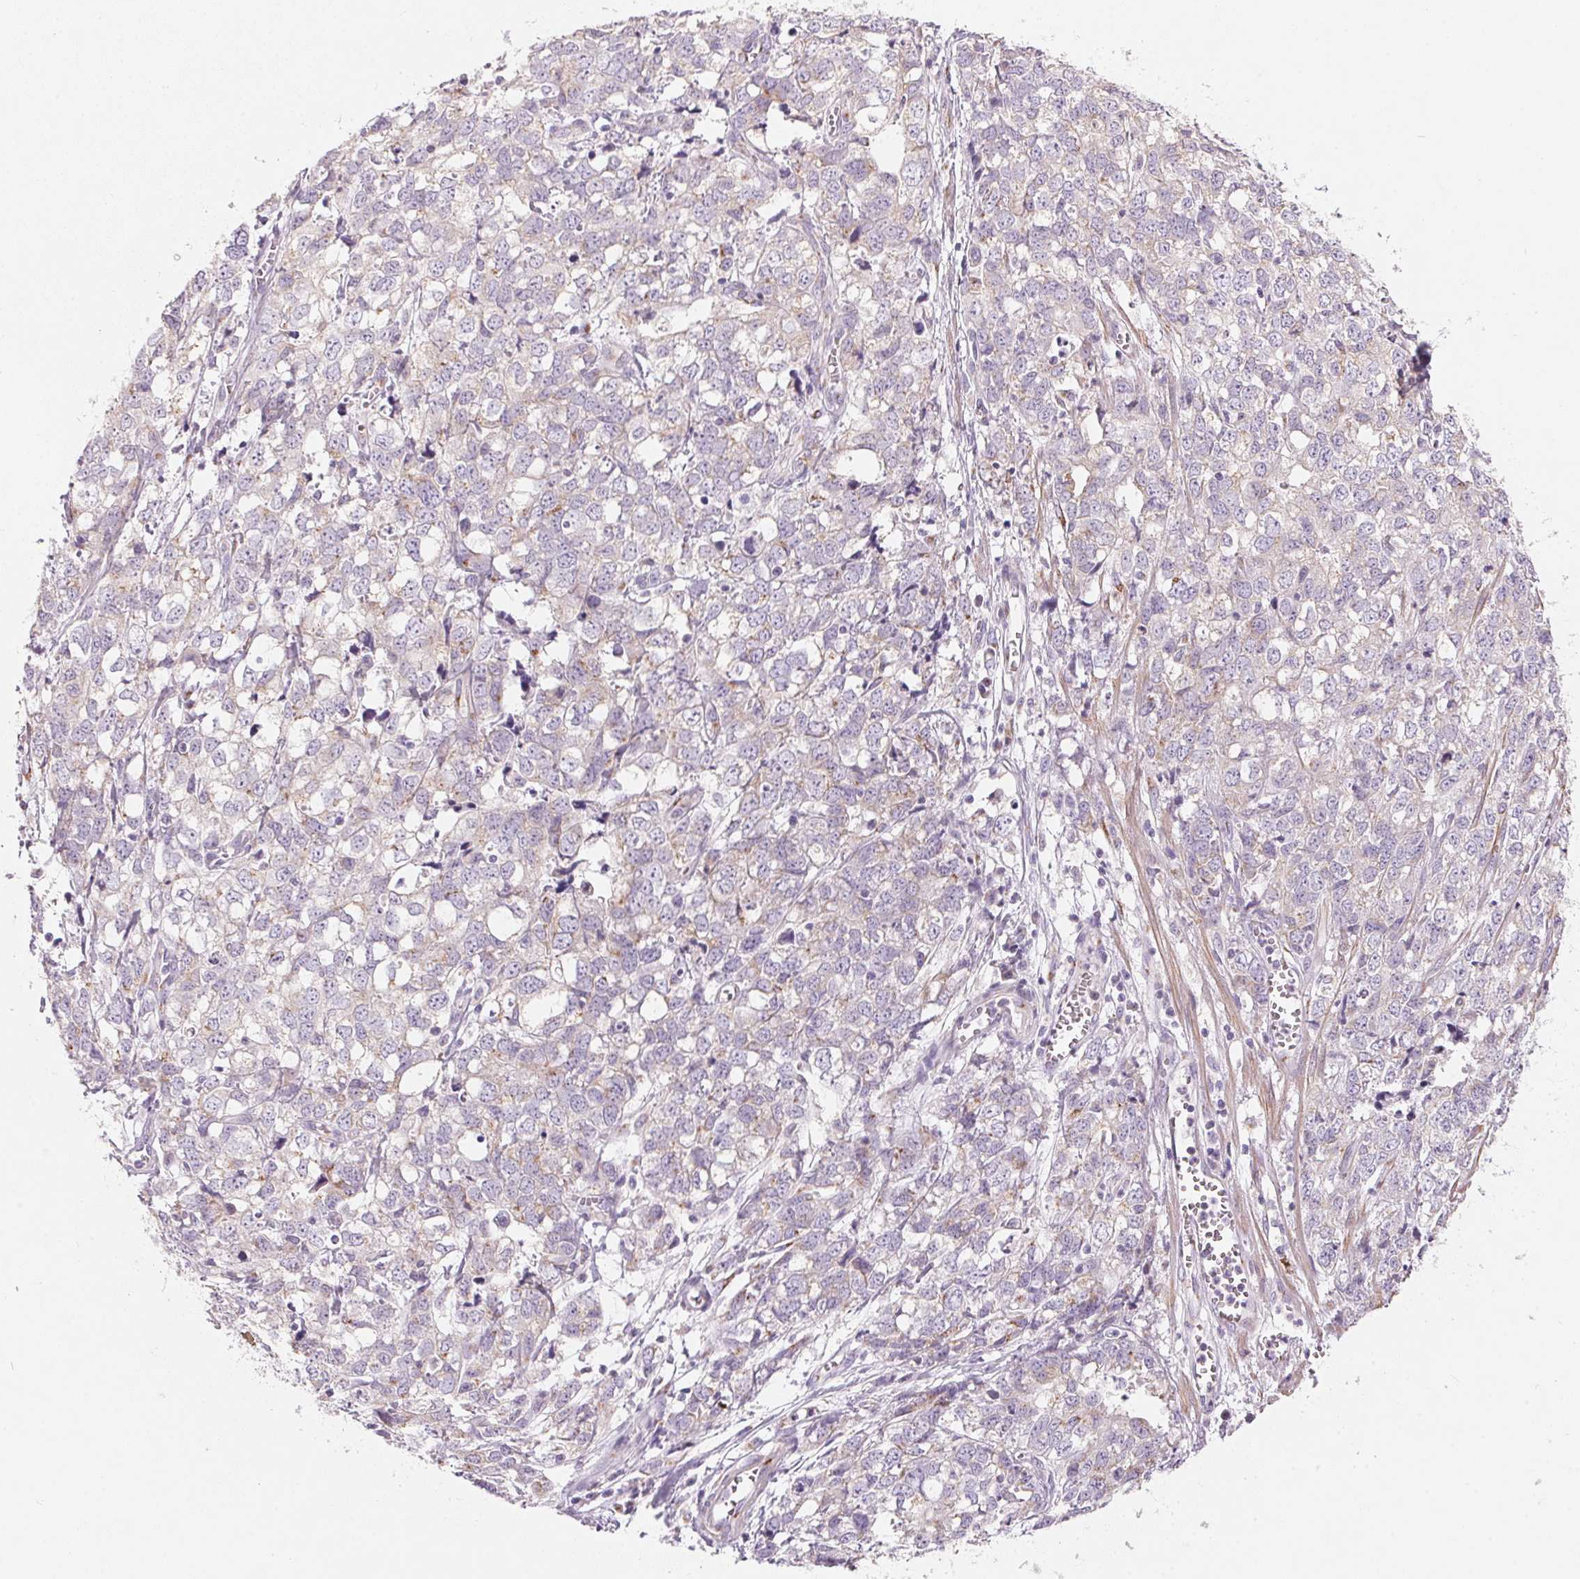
{"staining": {"intensity": "negative", "quantity": "none", "location": "none"}, "tissue": "stomach cancer", "cell_type": "Tumor cells", "image_type": "cancer", "snomed": [{"axis": "morphology", "description": "Adenocarcinoma, NOS"}, {"axis": "topography", "description": "Stomach, upper"}], "caption": "This is a image of immunohistochemistry staining of stomach cancer, which shows no staining in tumor cells.", "gene": "DRAM2", "patient": {"sex": "male", "age": 81}}